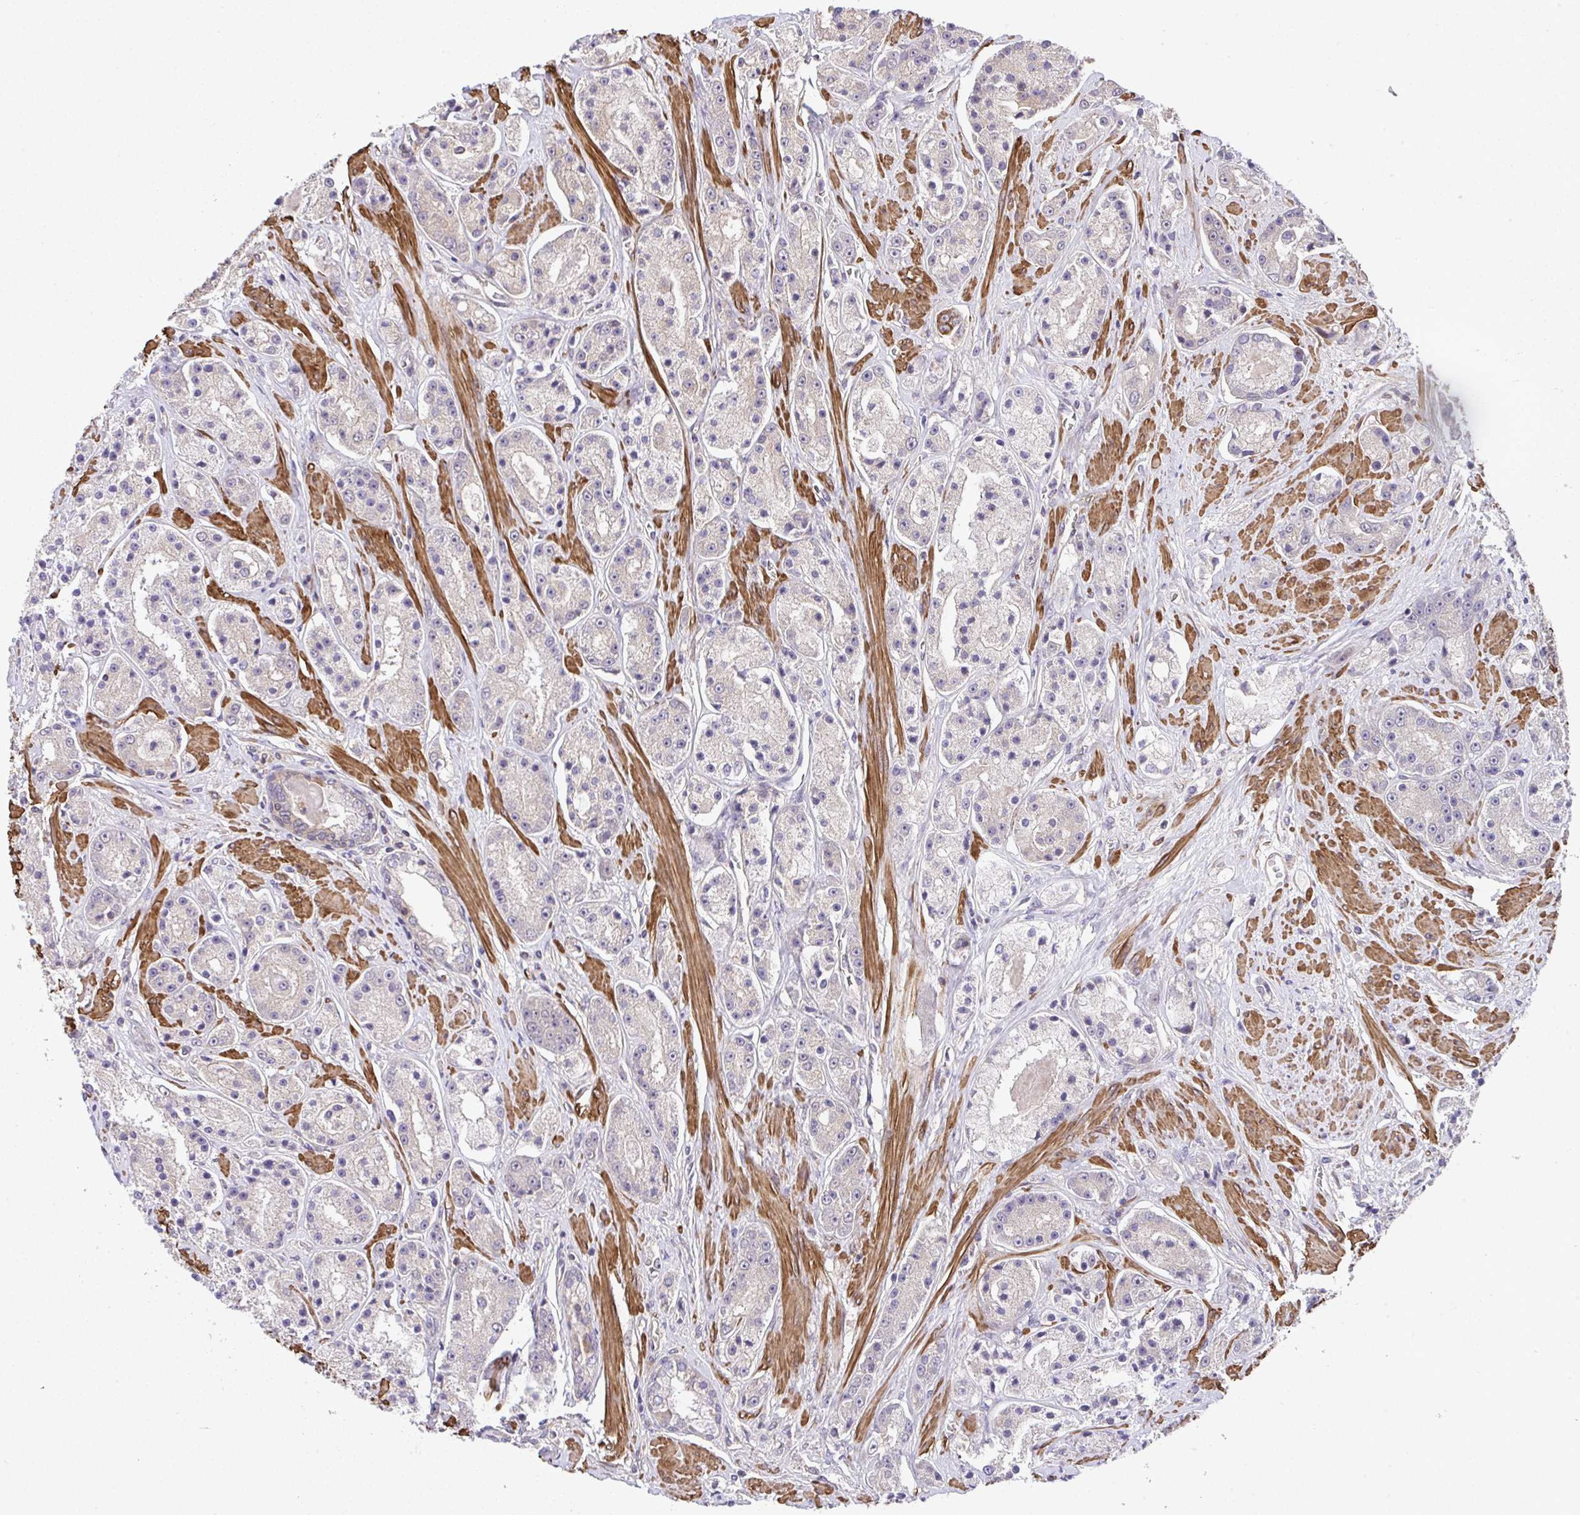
{"staining": {"intensity": "negative", "quantity": "none", "location": "none"}, "tissue": "prostate cancer", "cell_type": "Tumor cells", "image_type": "cancer", "snomed": [{"axis": "morphology", "description": "Adenocarcinoma, High grade"}, {"axis": "topography", "description": "Prostate"}], "caption": "Protein analysis of adenocarcinoma (high-grade) (prostate) reveals no significant positivity in tumor cells.", "gene": "ZNF696", "patient": {"sex": "male", "age": 67}}